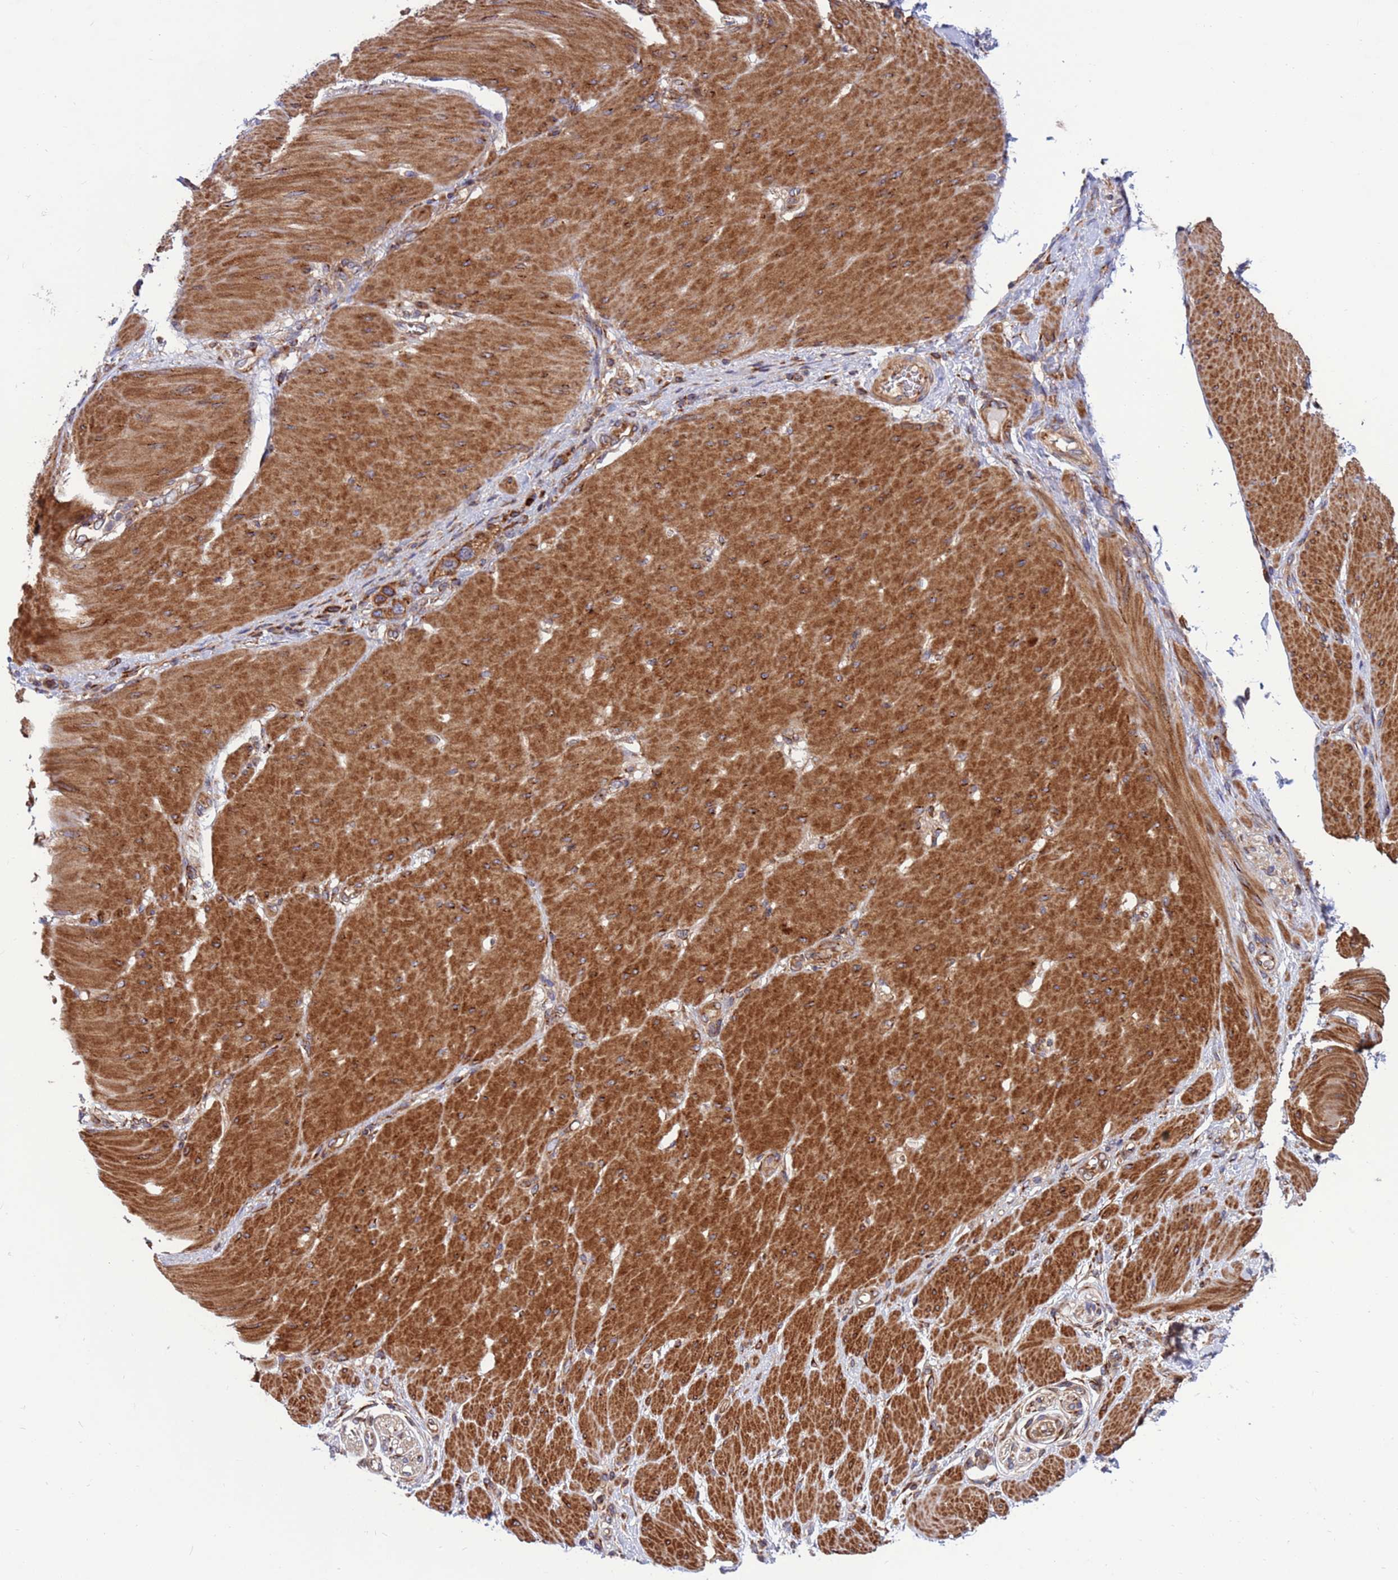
{"staining": {"intensity": "moderate", "quantity": ">75%", "location": "cytoplasmic/membranous"}, "tissue": "stomach cancer", "cell_type": "Tumor cells", "image_type": "cancer", "snomed": [{"axis": "morphology", "description": "Normal tissue, NOS"}, {"axis": "morphology", "description": "Adenocarcinoma, NOS"}, {"axis": "topography", "description": "Stomach, upper"}, {"axis": "topography", "description": "Stomach"}], "caption": "This is a photomicrograph of IHC staining of stomach cancer, which shows moderate staining in the cytoplasmic/membranous of tumor cells.", "gene": "ZC3HAV1", "patient": {"sex": "female", "age": 65}}